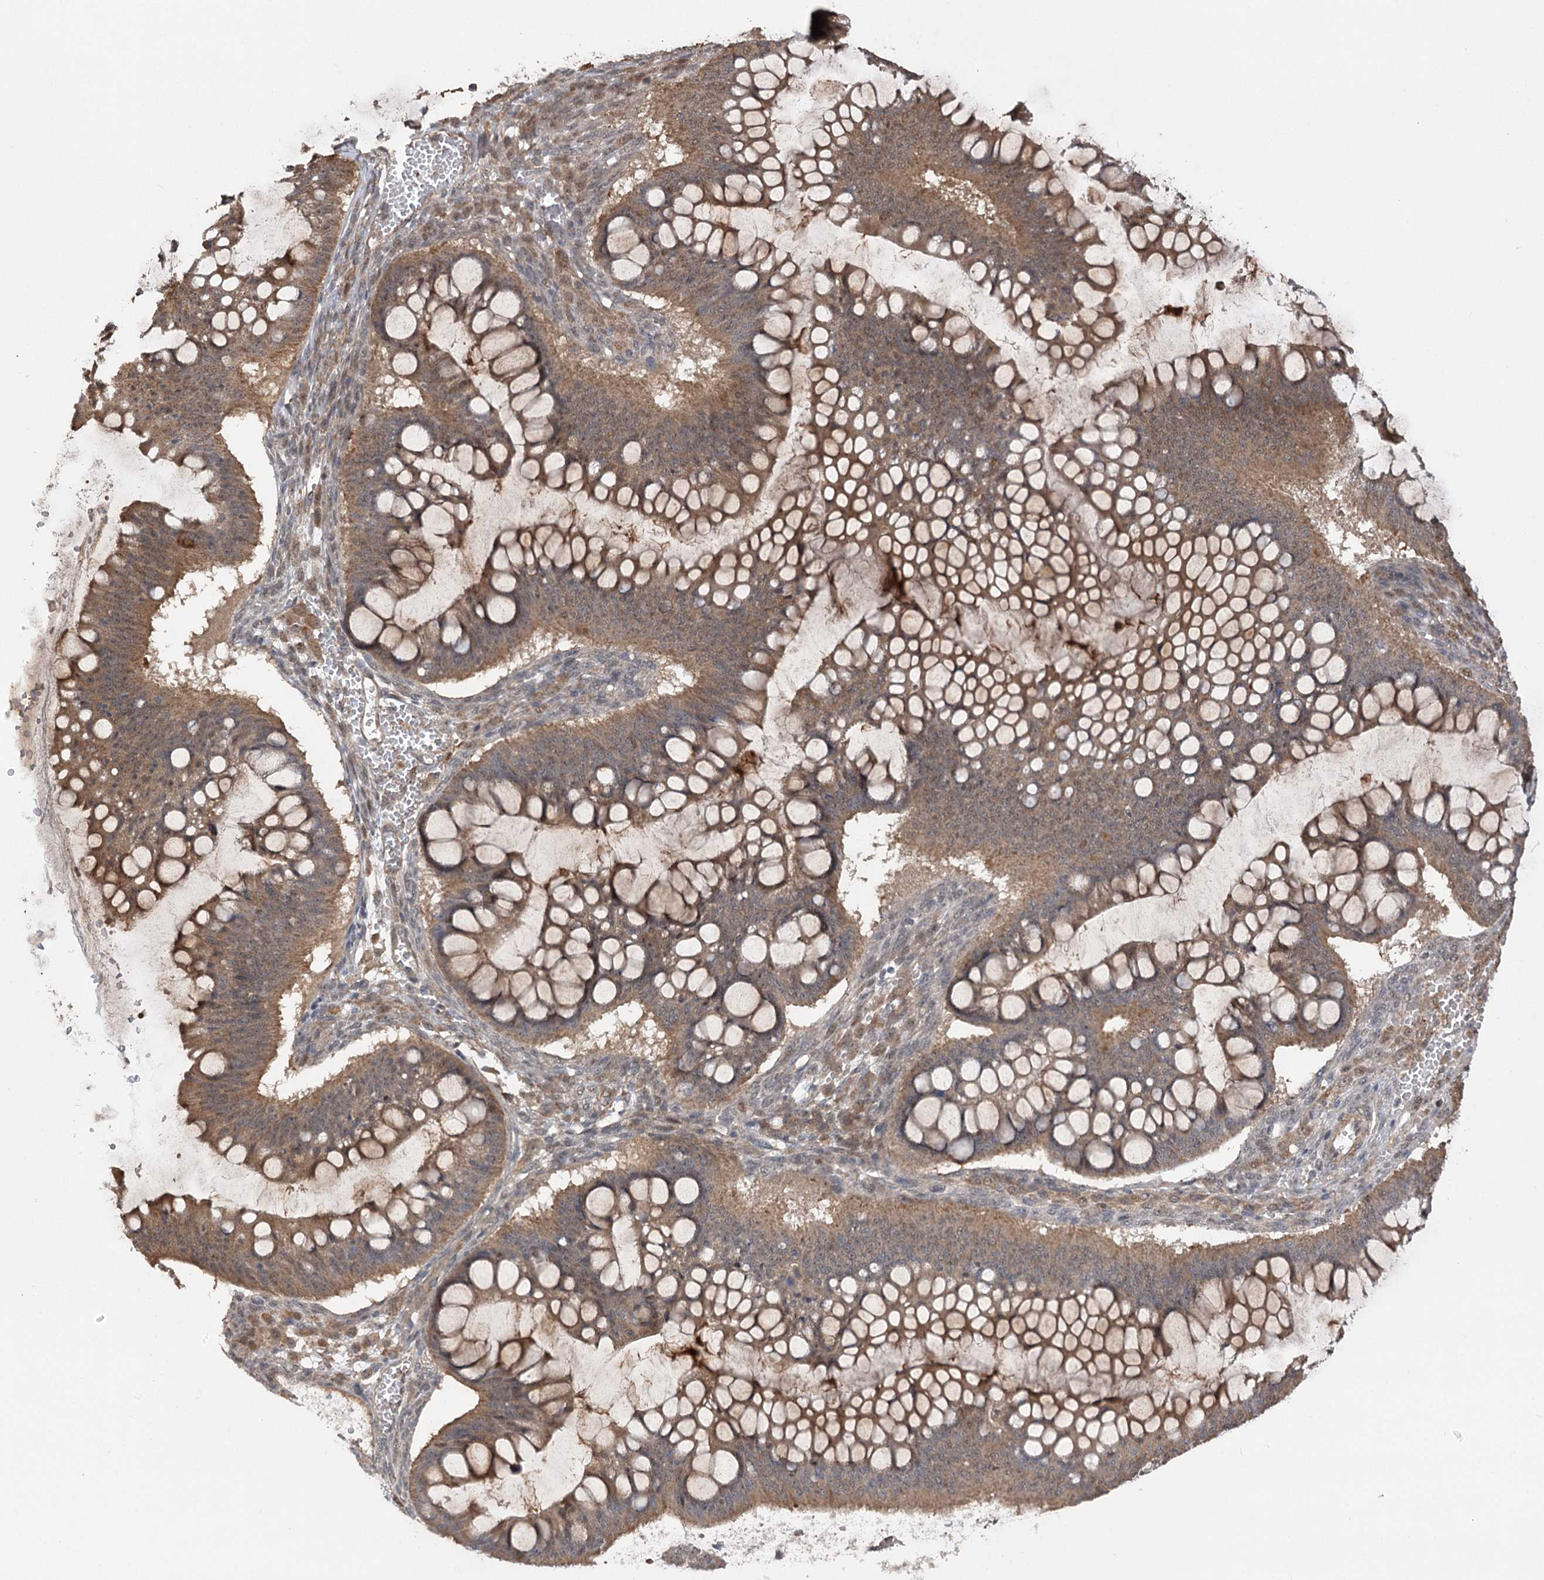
{"staining": {"intensity": "moderate", "quantity": ">75%", "location": "cytoplasmic/membranous"}, "tissue": "ovarian cancer", "cell_type": "Tumor cells", "image_type": "cancer", "snomed": [{"axis": "morphology", "description": "Cystadenocarcinoma, mucinous, NOS"}, {"axis": "topography", "description": "Ovary"}], "caption": "Immunohistochemistry histopathology image of neoplastic tissue: human ovarian mucinous cystadenocarcinoma stained using immunohistochemistry (IHC) exhibits medium levels of moderate protein expression localized specifically in the cytoplasmic/membranous of tumor cells, appearing as a cytoplasmic/membranous brown color.", "gene": "TENM2", "patient": {"sex": "female", "age": 73}}